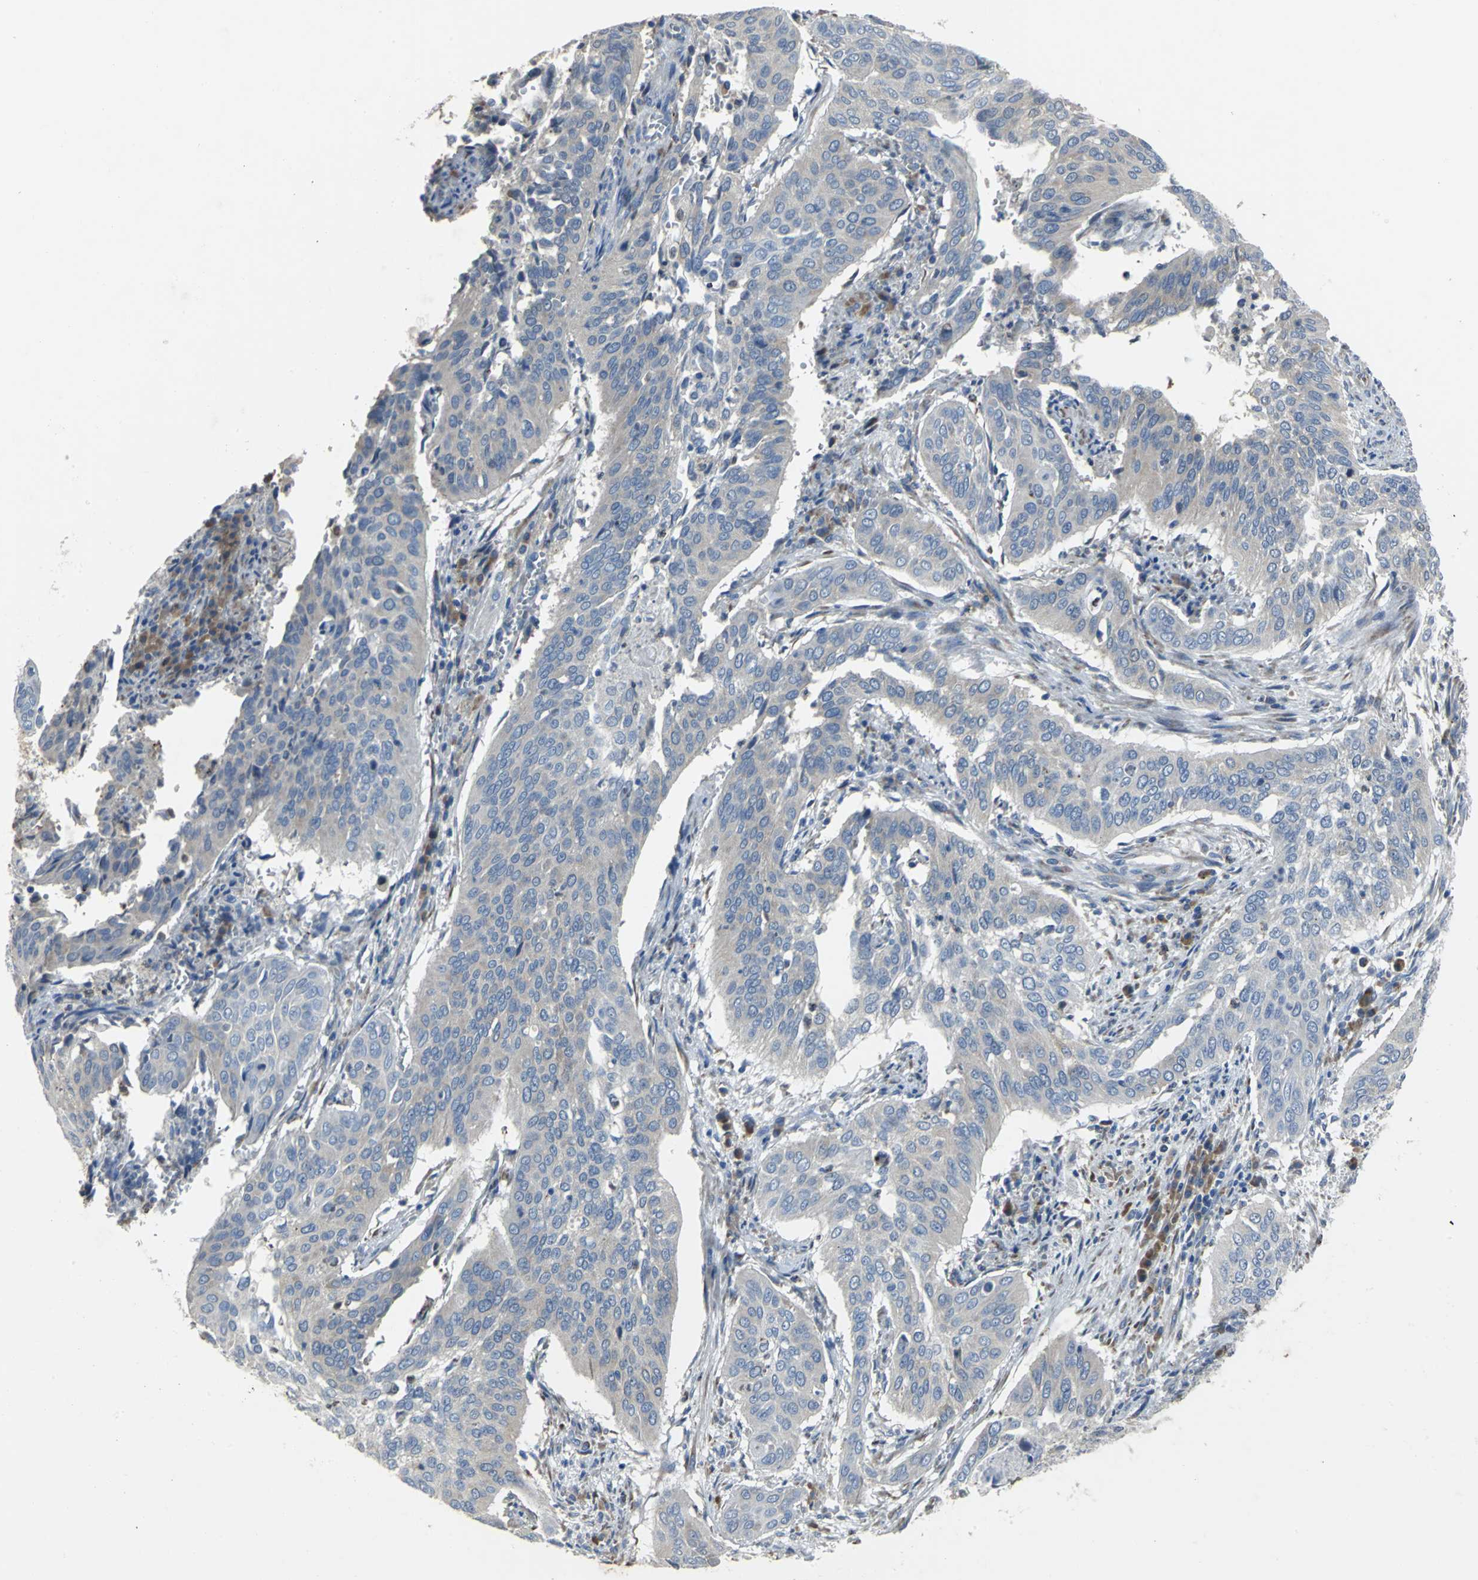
{"staining": {"intensity": "negative", "quantity": "none", "location": "none"}, "tissue": "cervical cancer", "cell_type": "Tumor cells", "image_type": "cancer", "snomed": [{"axis": "morphology", "description": "Squamous cell carcinoma, NOS"}, {"axis": "topography", "description": "Cervix"}], "caption": "Human cervical cancer (squamous cell carcinoma) stained for a protein using immunohistochemistry demonstrates no staining in tumor cells.", "gene": "EIF5A", "patient": {"sex": "female", "age": 39}}